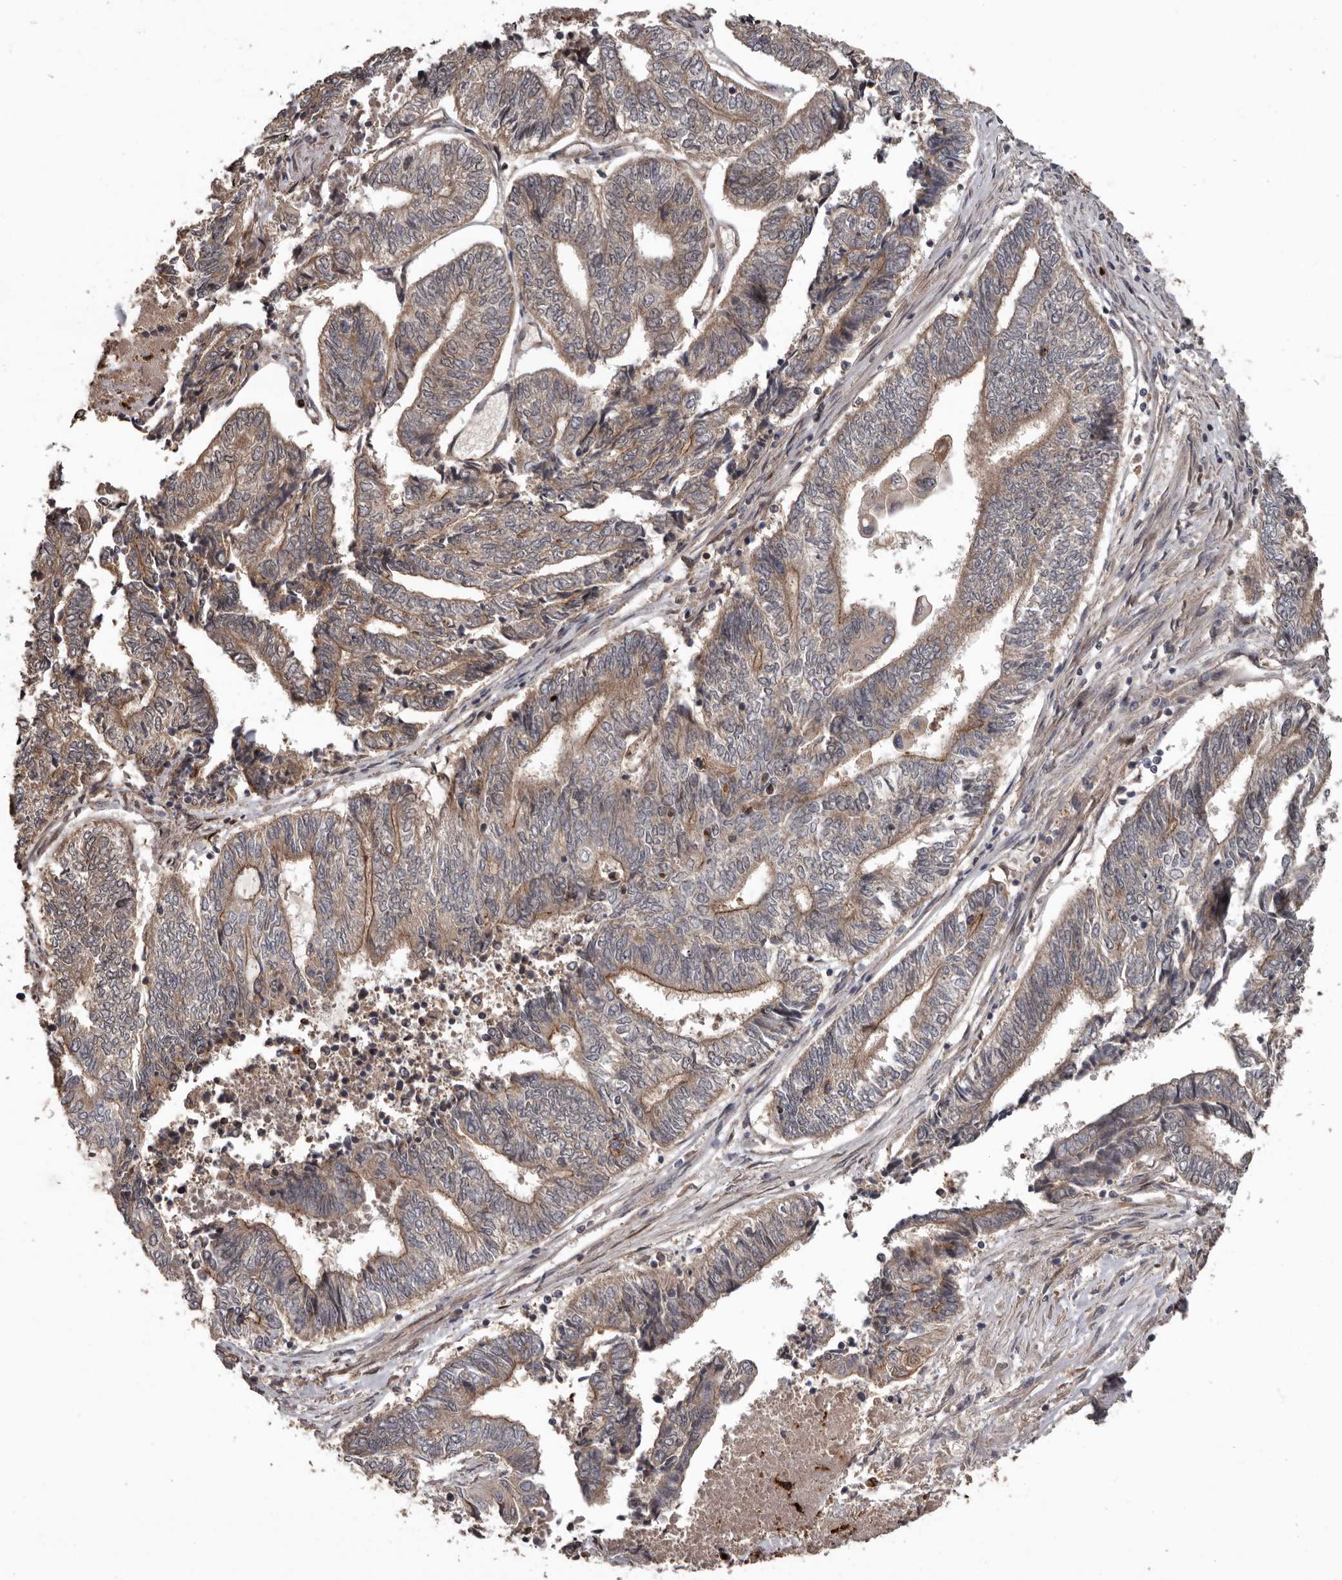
{"staining": {"intensity": "weak", "quantity": ">75%", "location": "cytoplasmic/membranous"}, "tissue": "endometrial cancer", "cell_type": "Tumor cells", "image_type": "cancer", "snomed": [{"axis": "morphology", "description": "Adenocarcinoma, NOS"}, {"axis": "topography", "description": "Uterus"}, {"axis": "topography", "description": "Endometrium"}], "caption": "Protein expression analysis of endometrial cancer displays weak cytoplasmic/membranous expression in about >75% of tumor cells. (Brightfield microscopy of DAB IHC at high magnification).", "gene": "ARHGEF5", "patient": {"sex": "female", "age": 70}}